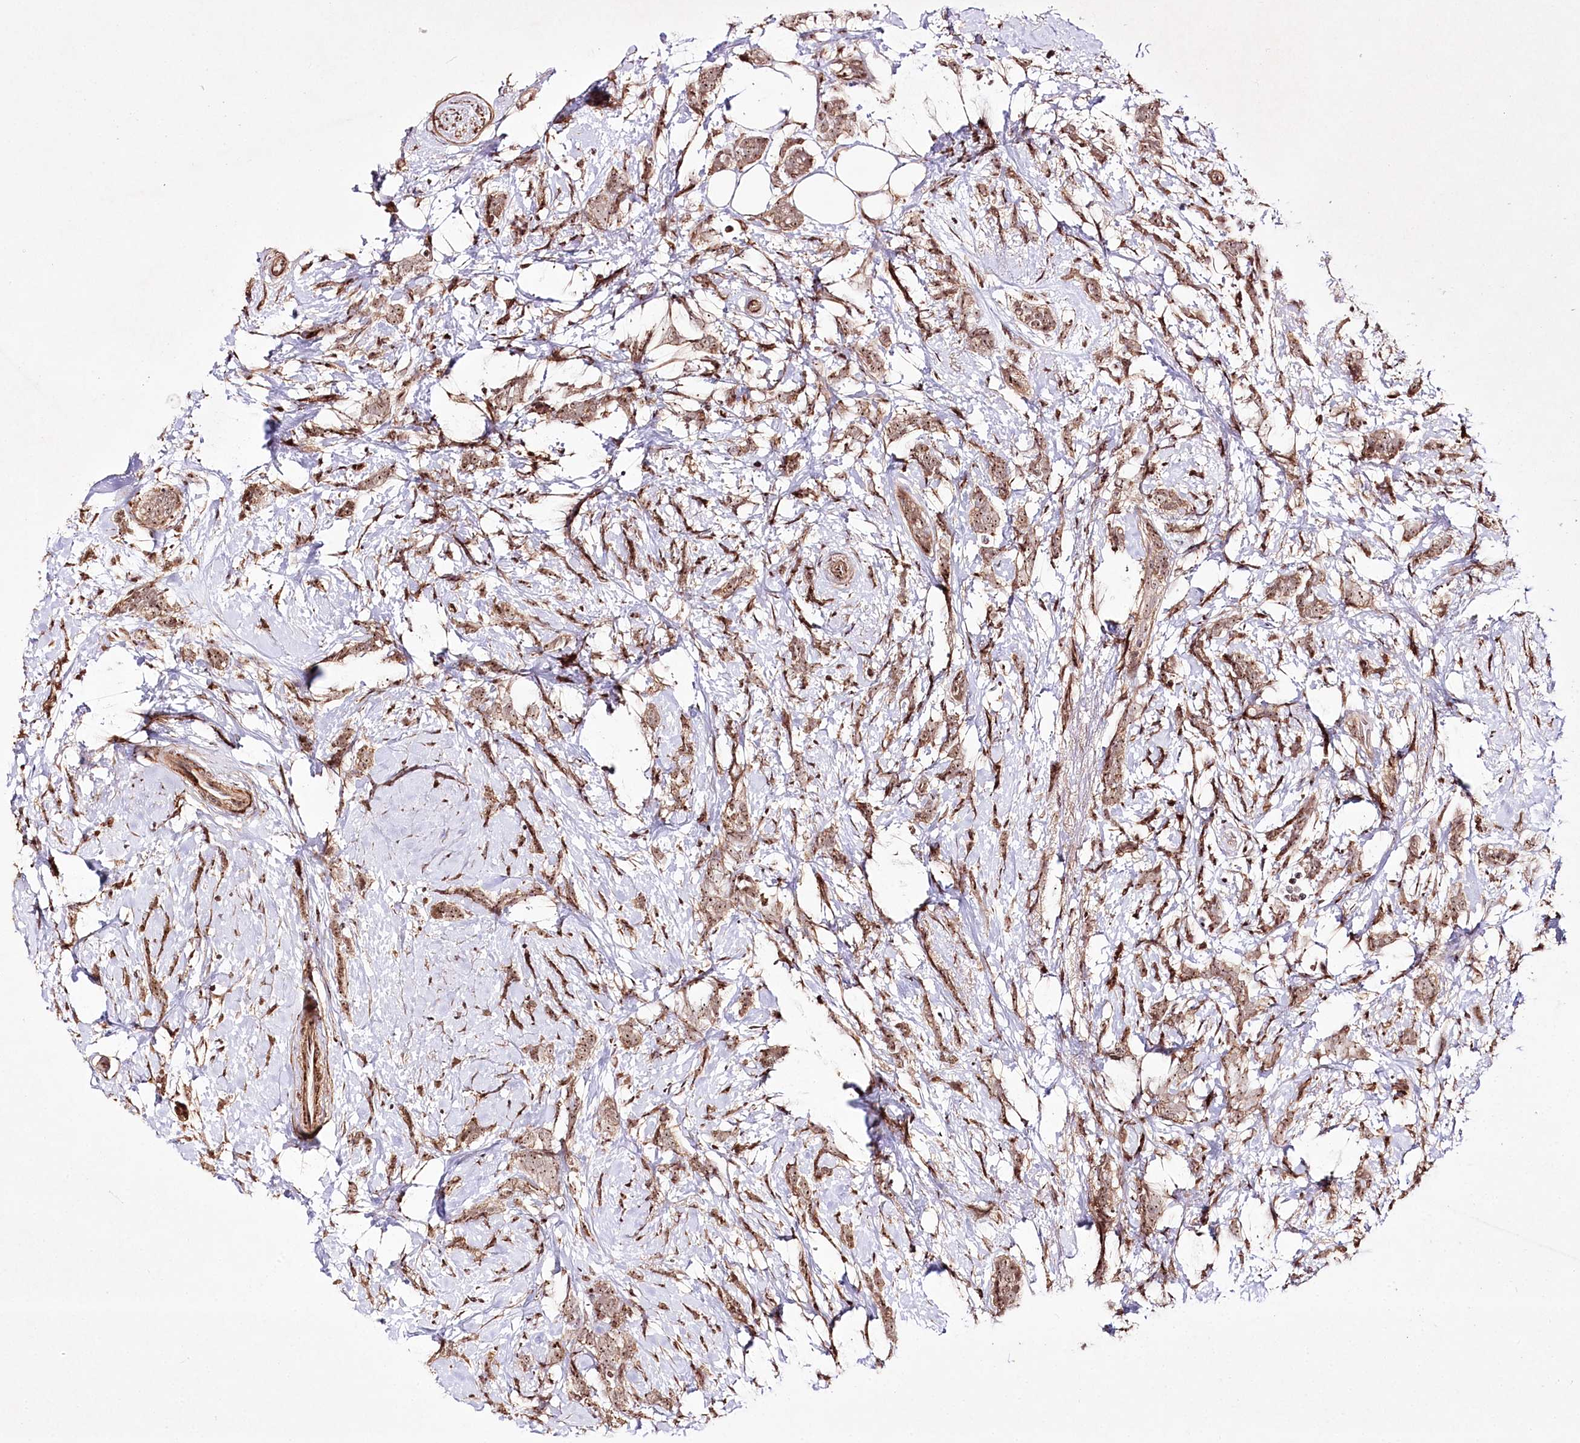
{"staining": {"intensity": "weak", "quantity": ">75%", "location": "cytoplasmic/membranous,nuclear"}, "tissue": "breast cancer", "cell_type": "Tumor cells", "image_type": "cancer", "snomed": [{"axis": "morphology", "description": "Lobular carcinoma"}, {"axis": "topography", "description": "Breast"}], "caption": "Immunohistochemistry (IHC) (DAB) staining of human breast lobular carcinoma shows weak cytoplasmic/membranous and nuclear protein expression in about >75% of tumor cells.", "gene": "CCDC59", "patient": {"sex": "female", "age": 58}}